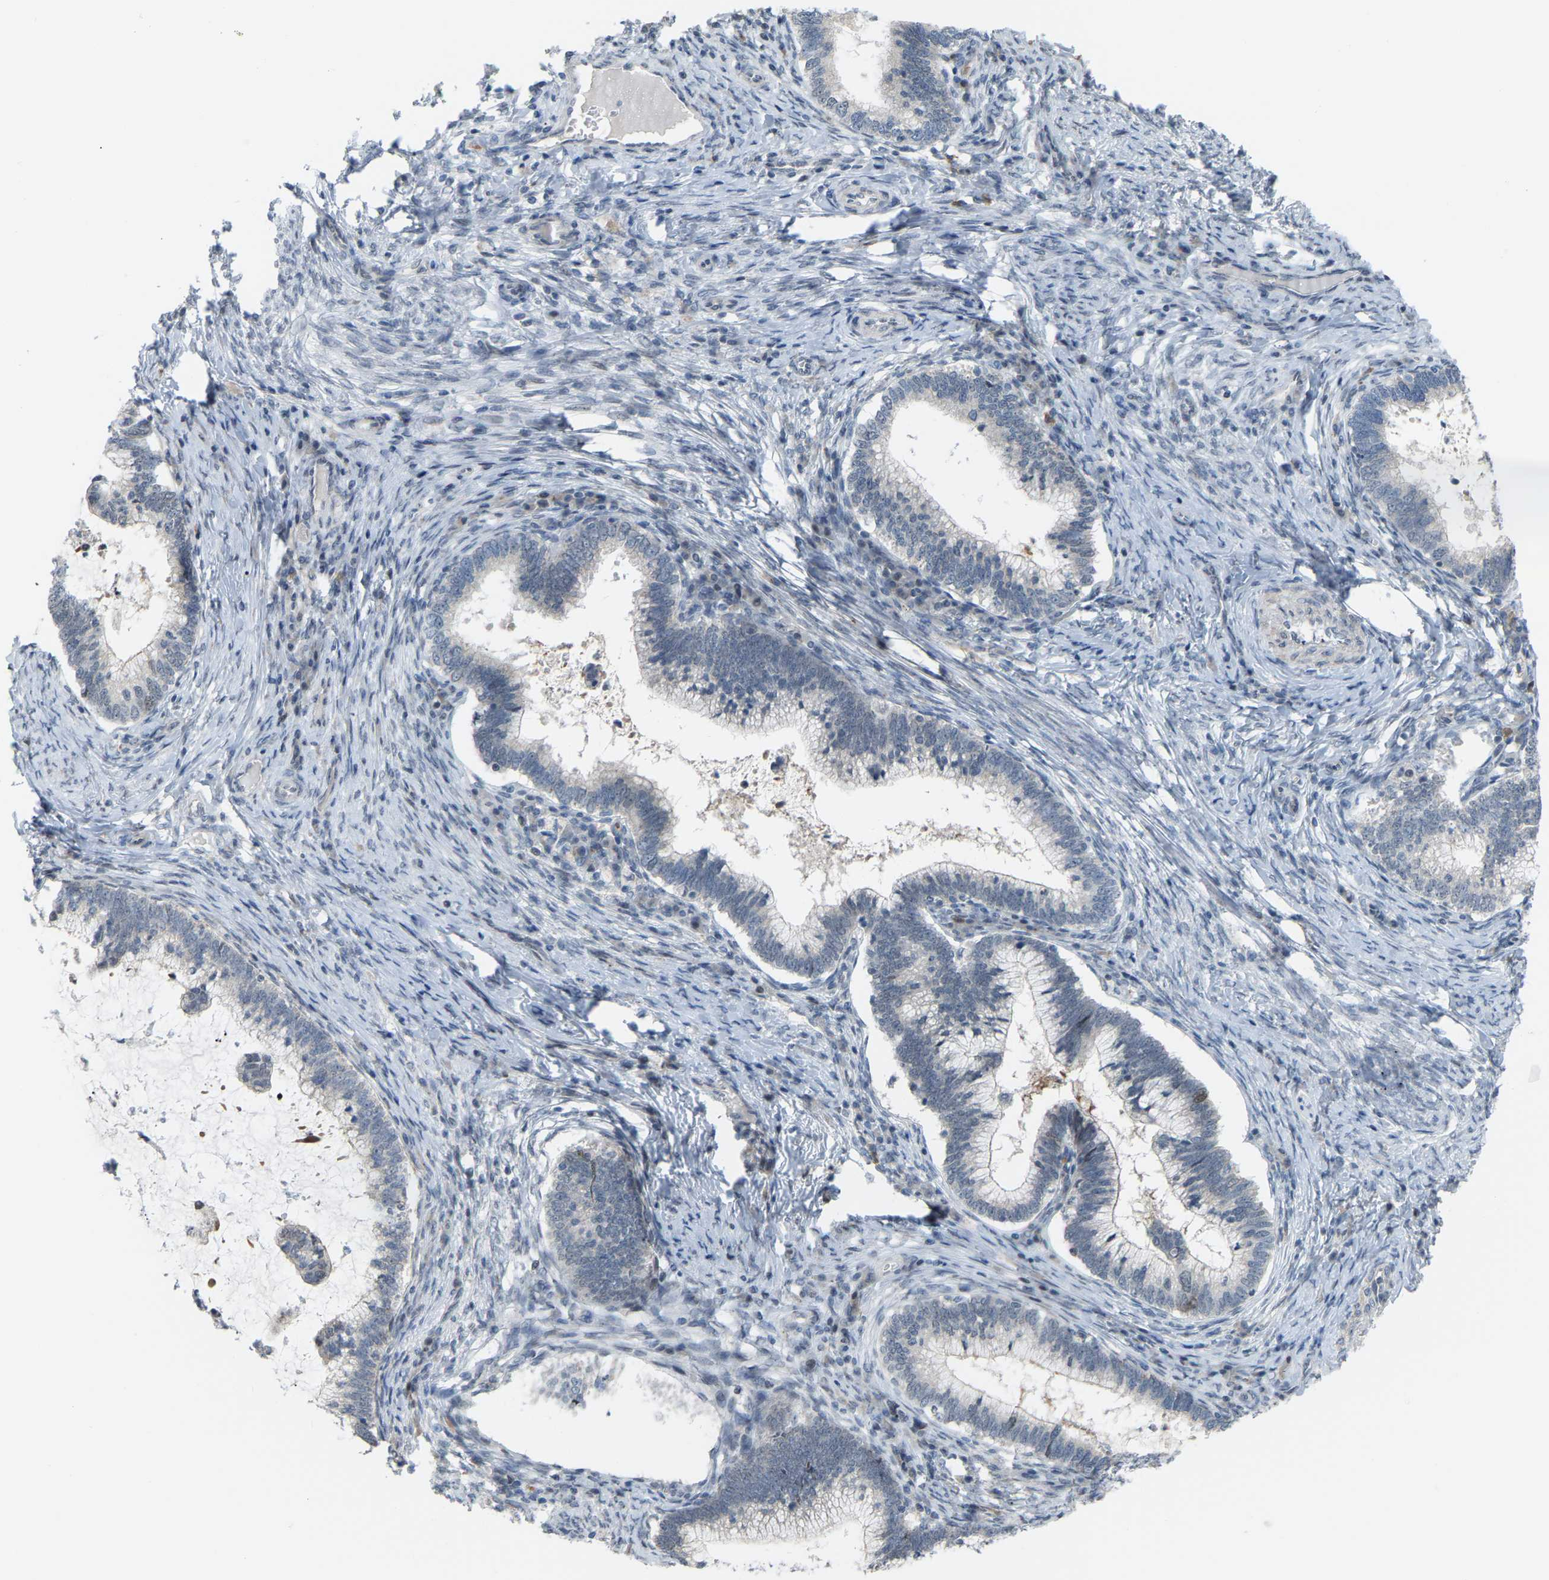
{"staining": {"intensity": "negative", "quantity": "none", "location": "none"}, "tissue": "cervical cancer", "cell_type": "Tumor cells", "image_type": "cancer", "snomed": [{"axis": "morphology", "description": "Adenocarcinoma, NOS"}, {"axis": "topography", "description": "Cervix"}], "caption": "Tumor cells show no significant expression in cervical adenocarcinoma.", "gene": "CROT", "patient": {"sex": "female", "age": 36}}